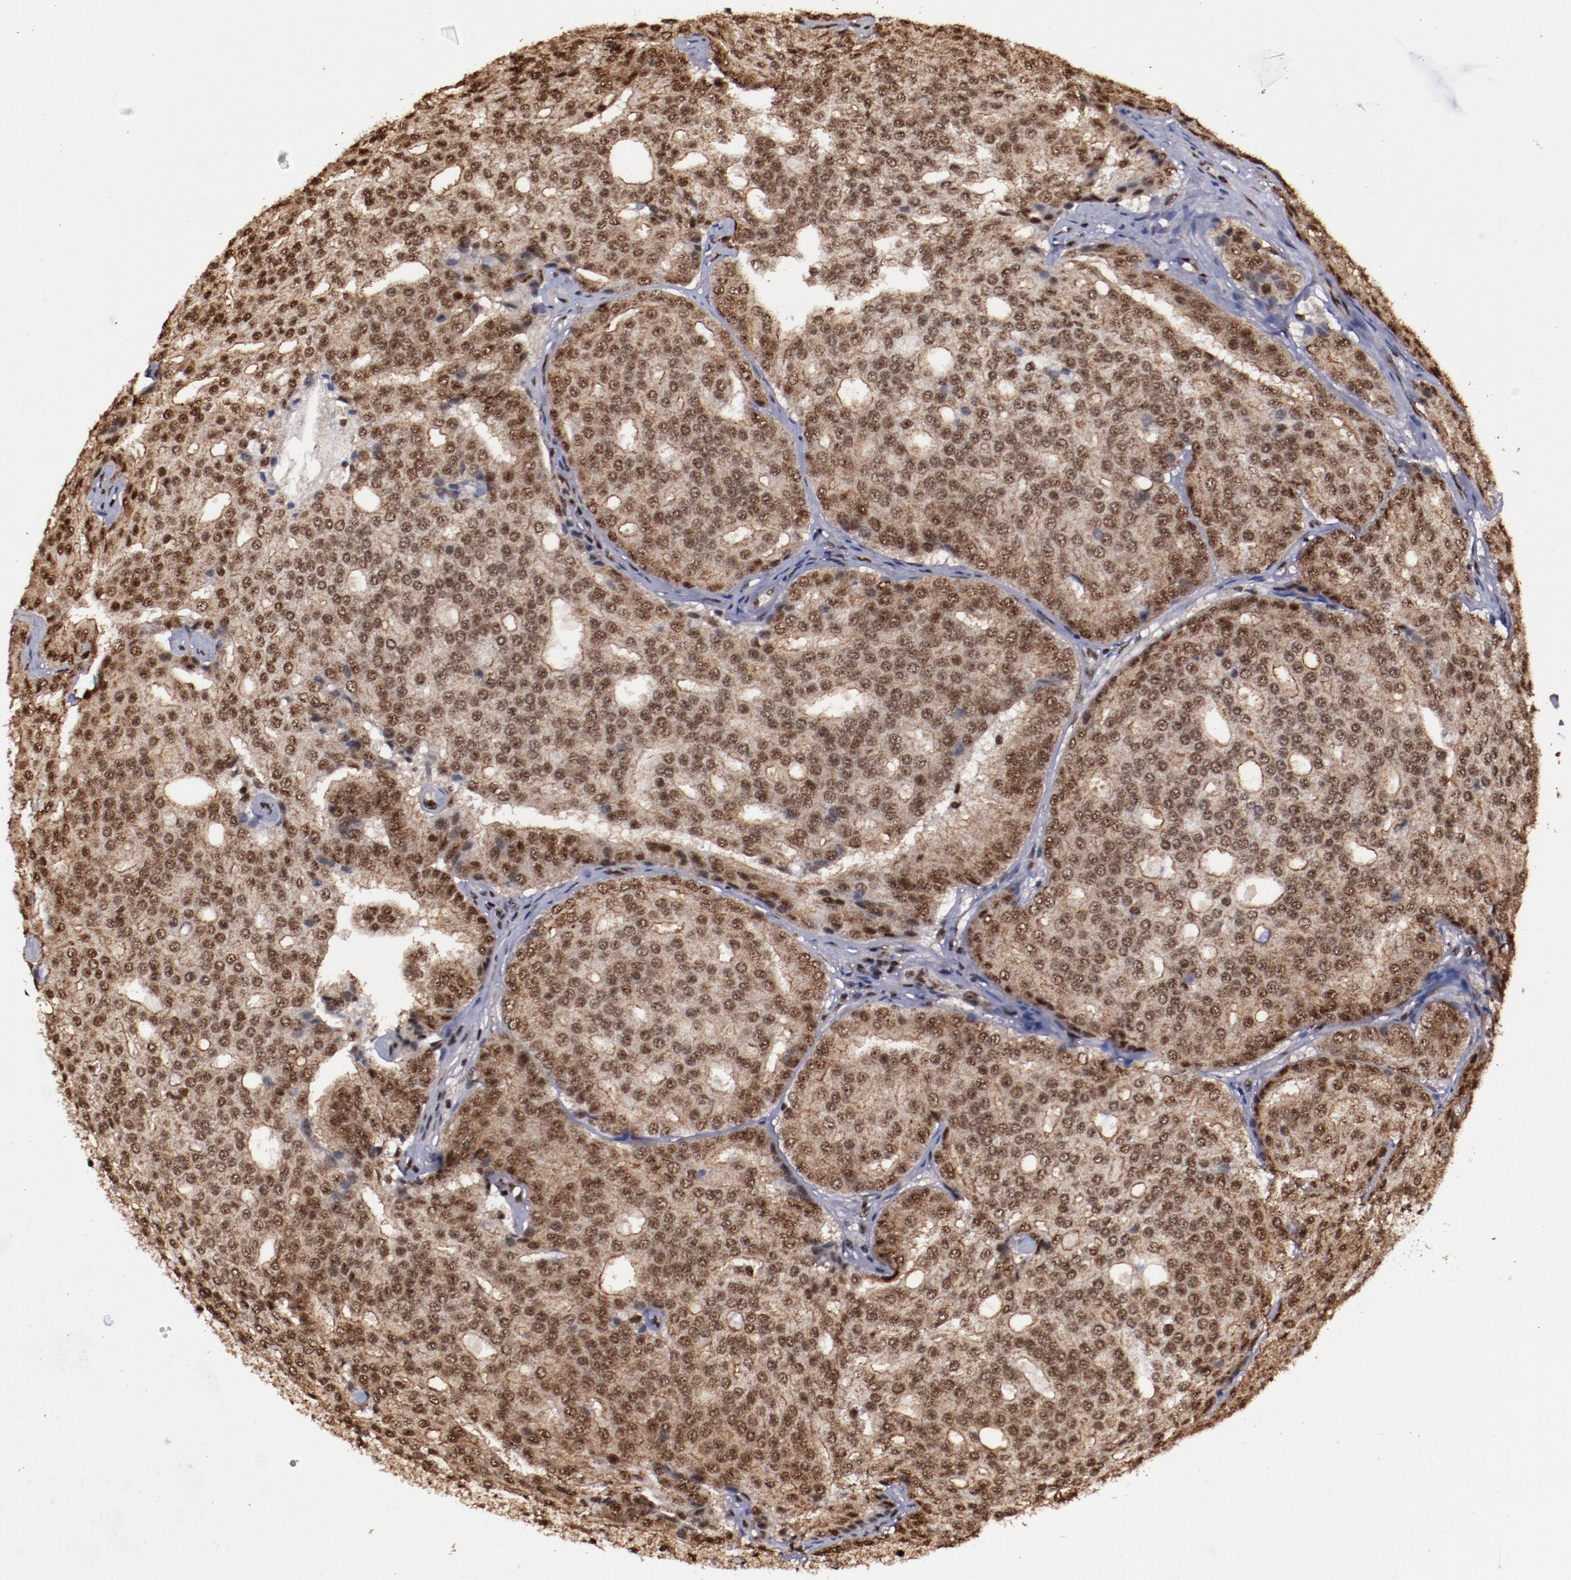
{"staining": {"intensity": "moderate", "quantity": ">75%", "location": "cytoplasmic/membranous,nuclear"}, "tissue": "prostate cancer", "cell_type": "Tumor cells", "image_type": "cancer", "snomed": [{"axis": "morphology", "description": "Adenocarcinoma, High grade"}, {"axis": "topography", "description": "Prostate"}], "caption": "Protein analysis of prostate adenocarcinoma (high-grade) tissue shows moderate cytoplasmic/membranous and nuclear expression in about >75% of tumor cells.", "gene": "SNW1", "patient": {"sex": "male", "age": 64}}